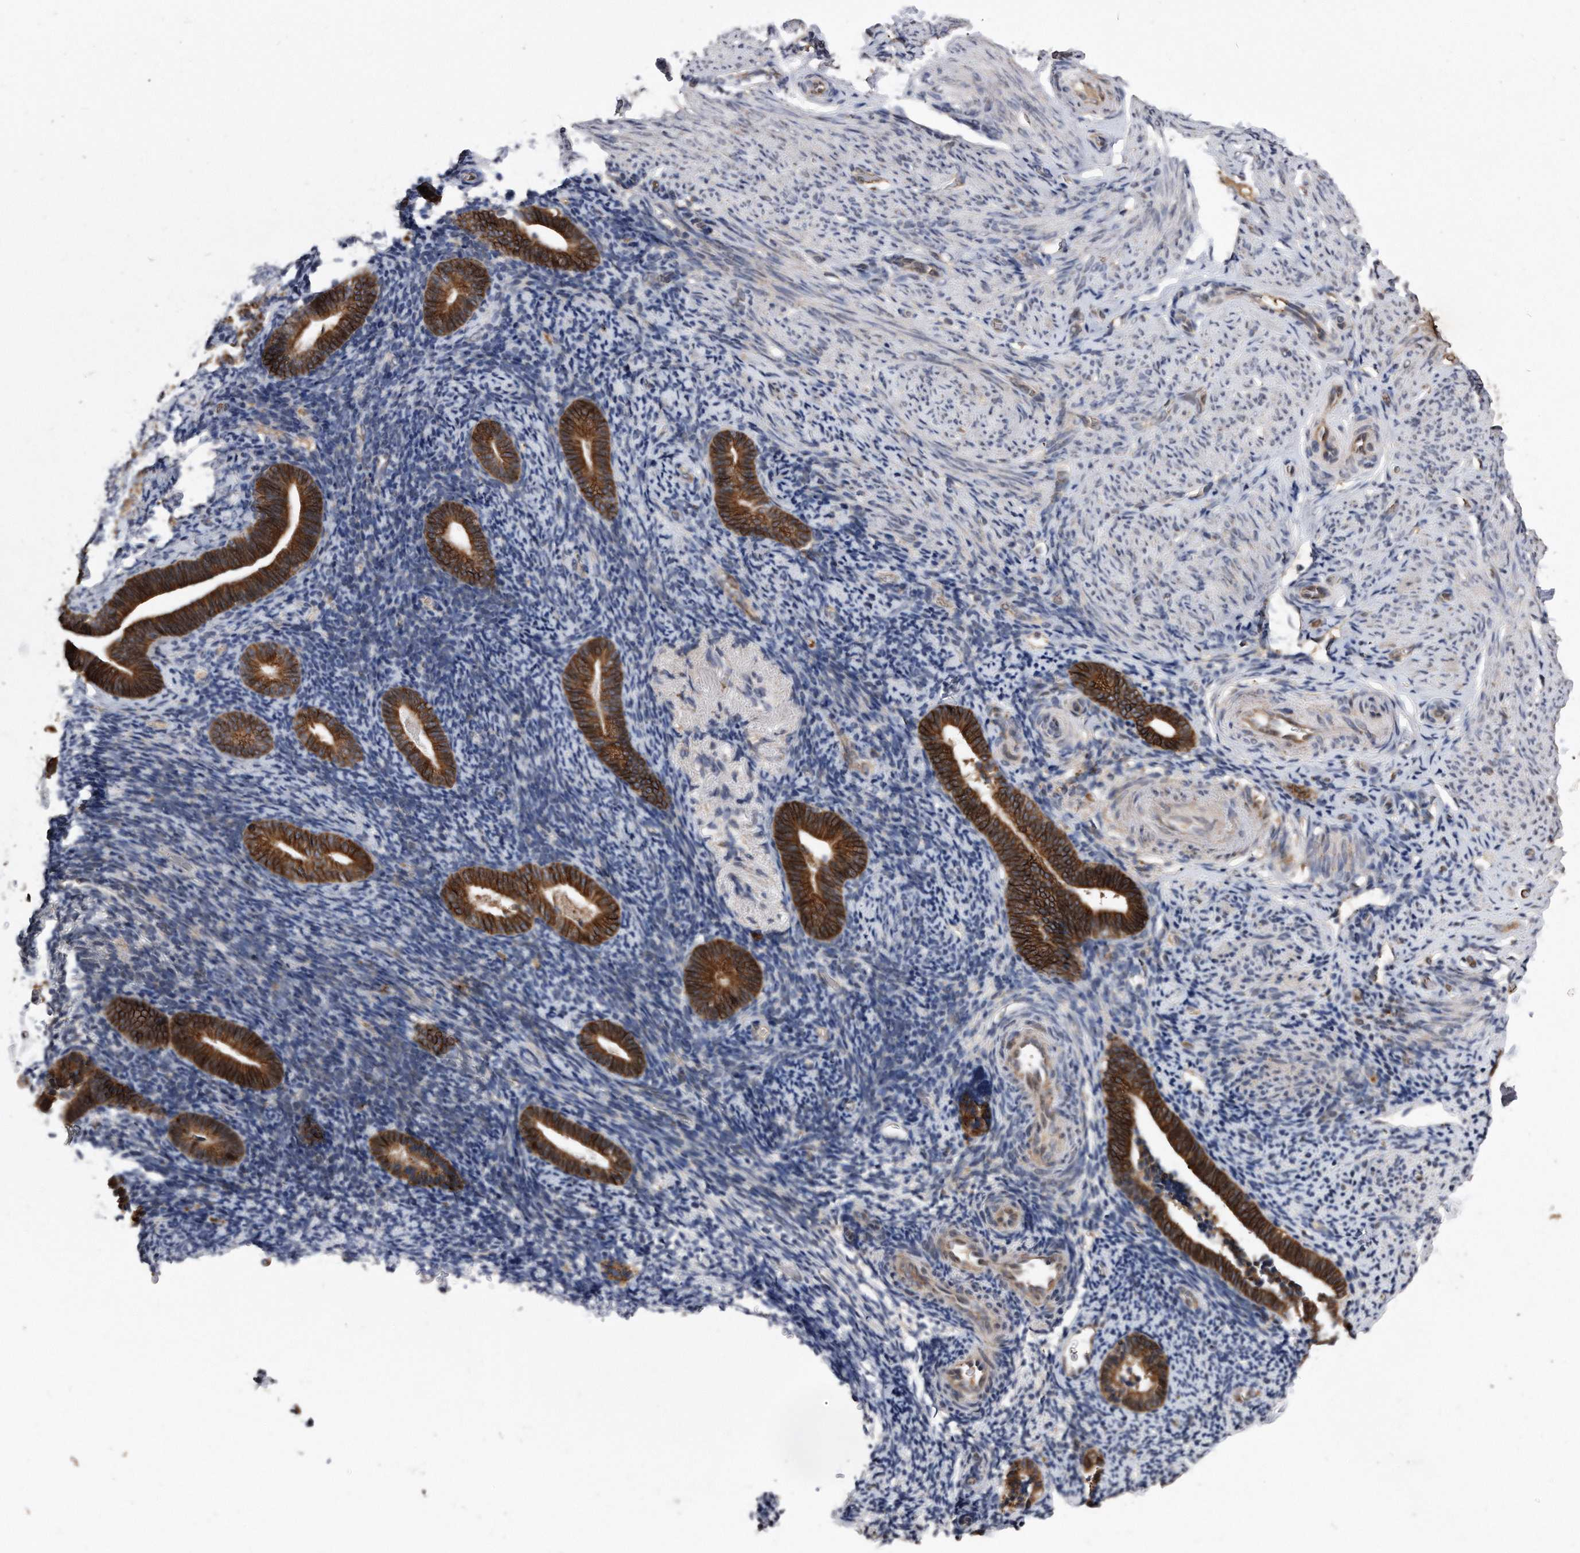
{"staining": {"intensity": "negative", "quantity": "none", "location": "none"}, "tissue": "endometrium", "cell_type": "Cells in endometrial stroma", "image_type": "normal", "snomed": [{"axis": "morphology", "description": "Normal tissue, NOS"}, {"axis": "topography", "description": "Endometrium"}], "caption": "High power microscopy micrograph of an IHC photomicrograph of unremarkable endometrium, revealing no significant expression in cells in endometrial stroma.", "gene": "IL20RA", "patient": {"sex": "female", "age": 51}}